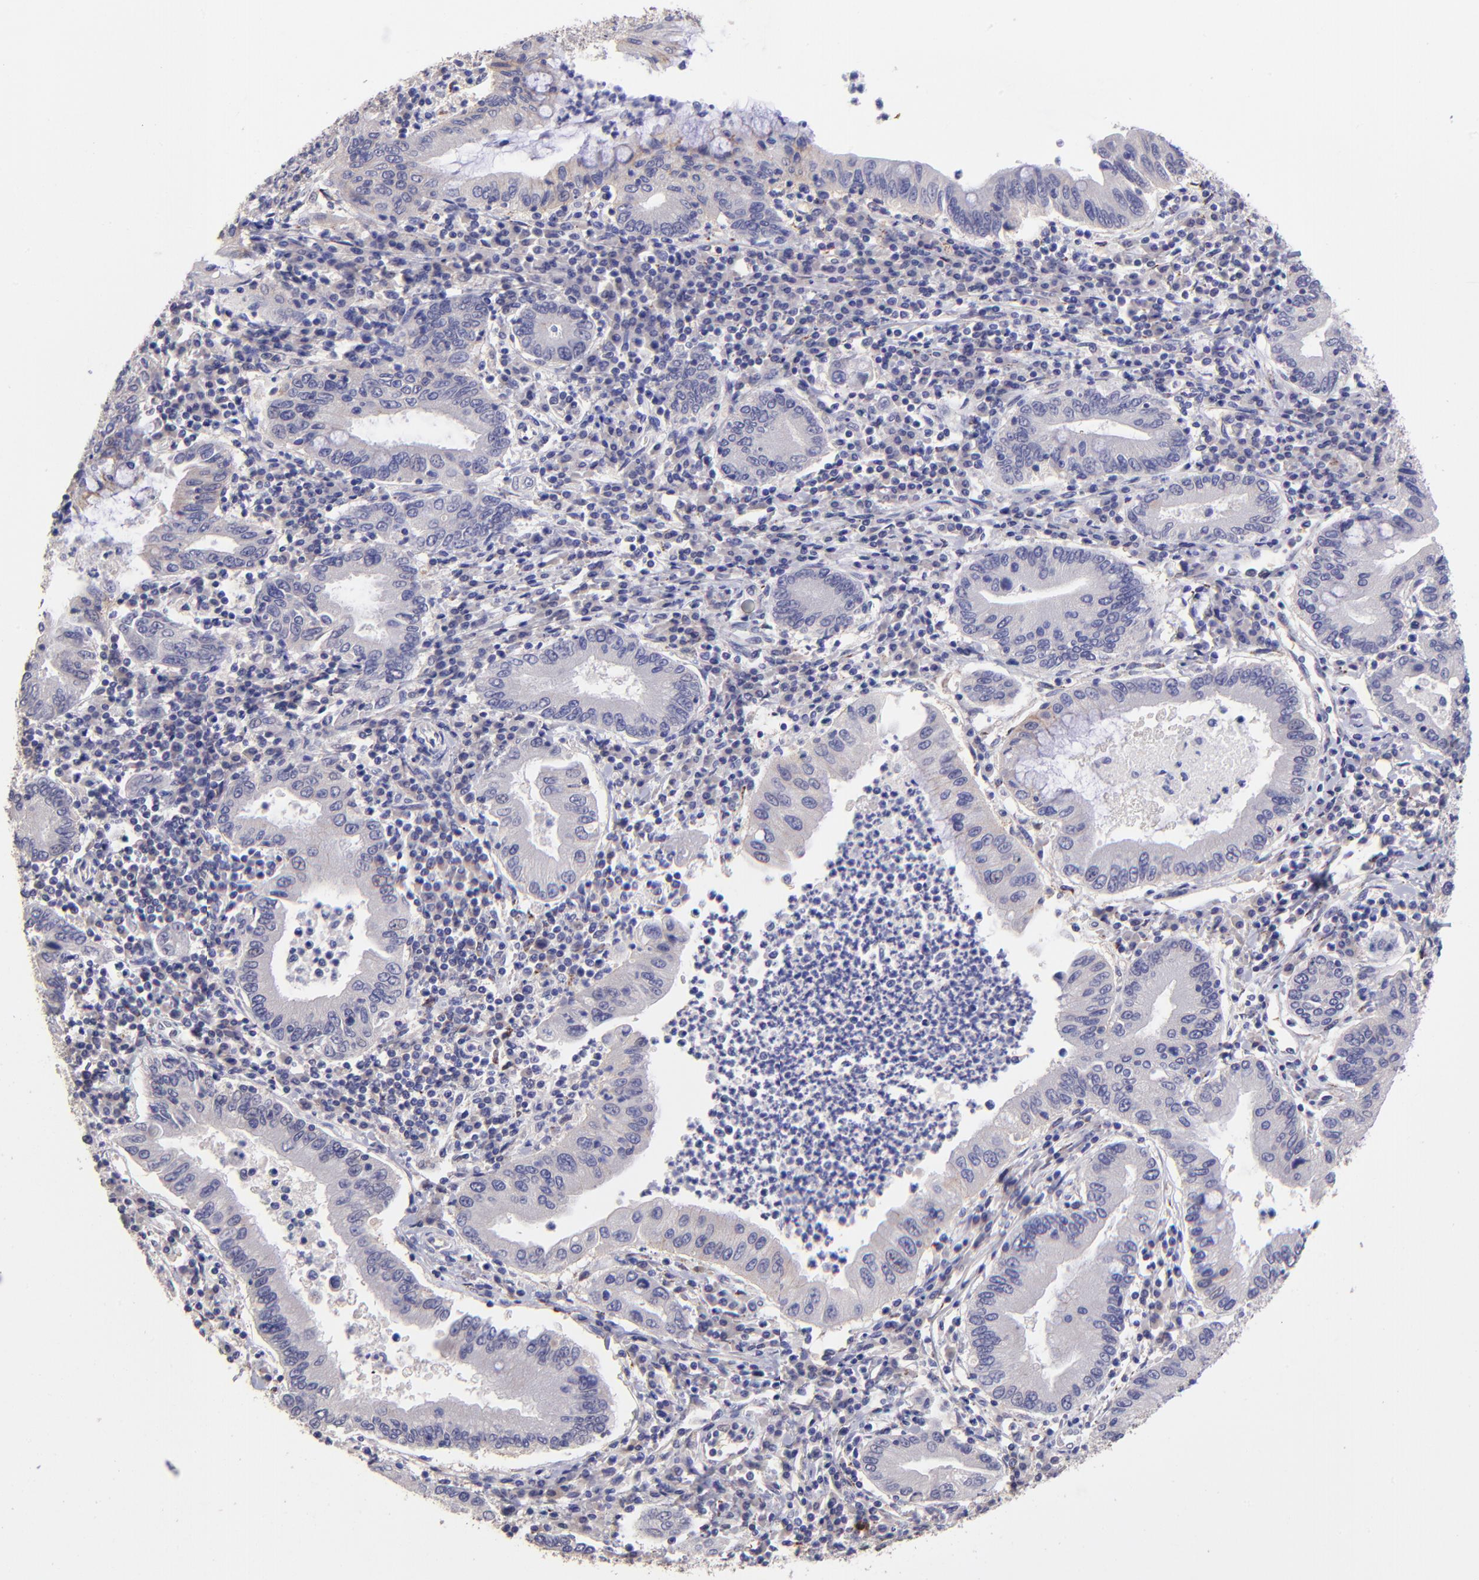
{"staining": {"intensity": "moderate", "quantity": "<25%", "location": "cytoplasmic/membranous"}, "tissue": "stomach cancer", "cell_type": "Tumor cells", "image_type": "cancer", "snomed": [{"axis": "morphology", "description": "Normal tissue, NOS"}, {"axis": "morphology", "description": "Adenocarcinoma, NOS"}, {"axis": "topography", "description": "Esophagus"}, {"axis": "topography", "description": "Stomach, upper"}, {"axis": "topography", "description": "Peripheral nerve tissue"}], "caption": "Tumor cells demonstrate low levels of moderate cytoplasmic/membranous positivity in about <25% of cells in stomach cancer.", "gene": "NSF", "patient": {"sex": "male", "age": 62}}